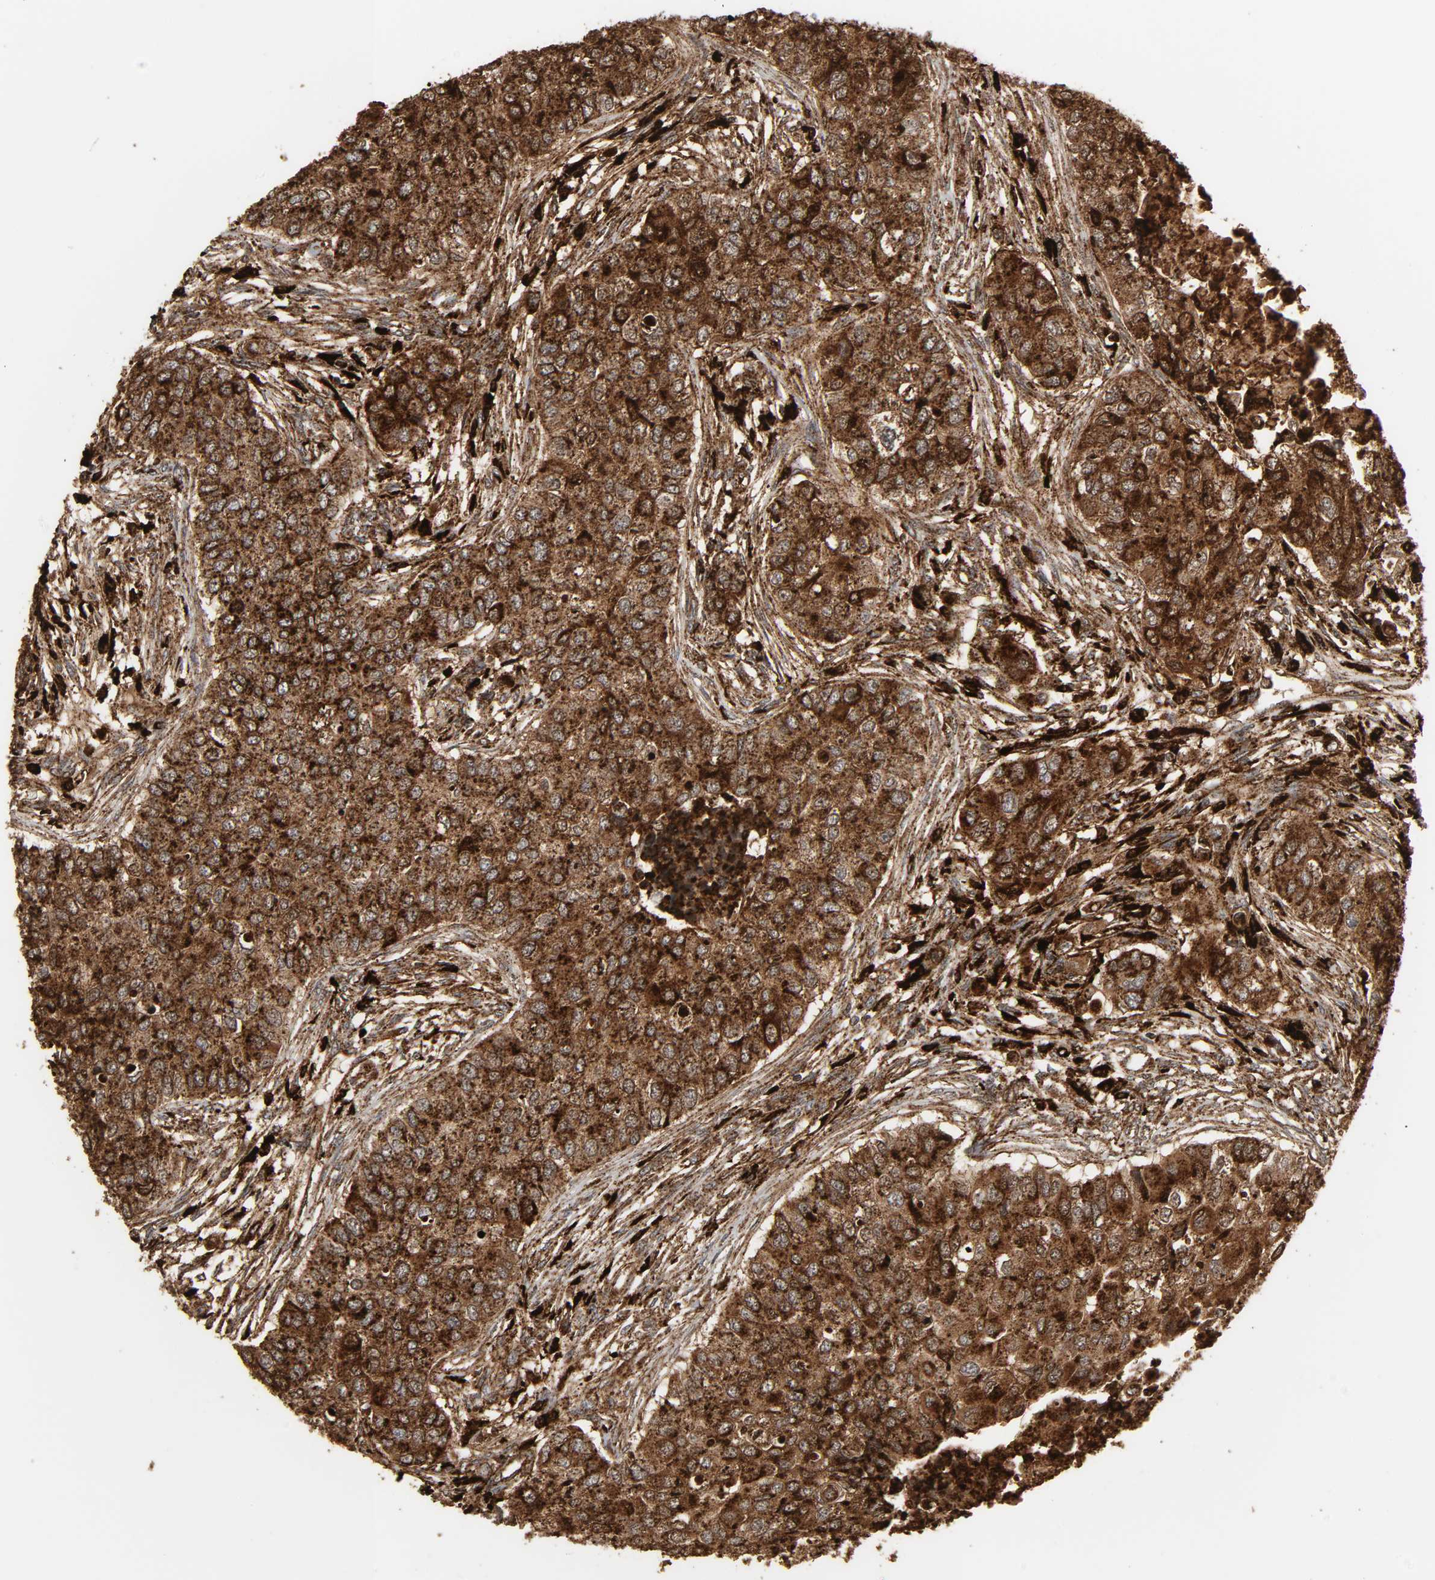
{"staining": {"intensity": "strong", "quantity": ">75%", "location": "cytoplasmic/membranous"}, "tissue": "breast cancer", "cell_type": "Tumor cells", "image_type": "cancer", "snomed": [{"axis": "morphology", "description": "Normal tissue, NOS"}, {"axis": "morphology", "description": "Duct carcinoma"}, {"axis": "topography", "description": "Breast"}], "caption": "Protein staining by immunohistochemistry exhibits strong cytoplasmic/membranous expression in approximately >75% of tumor cells in breast infiltrating ductal carcinoma.", "gene": "PSAP", "patient": {"sex": "female", "age": 49}}